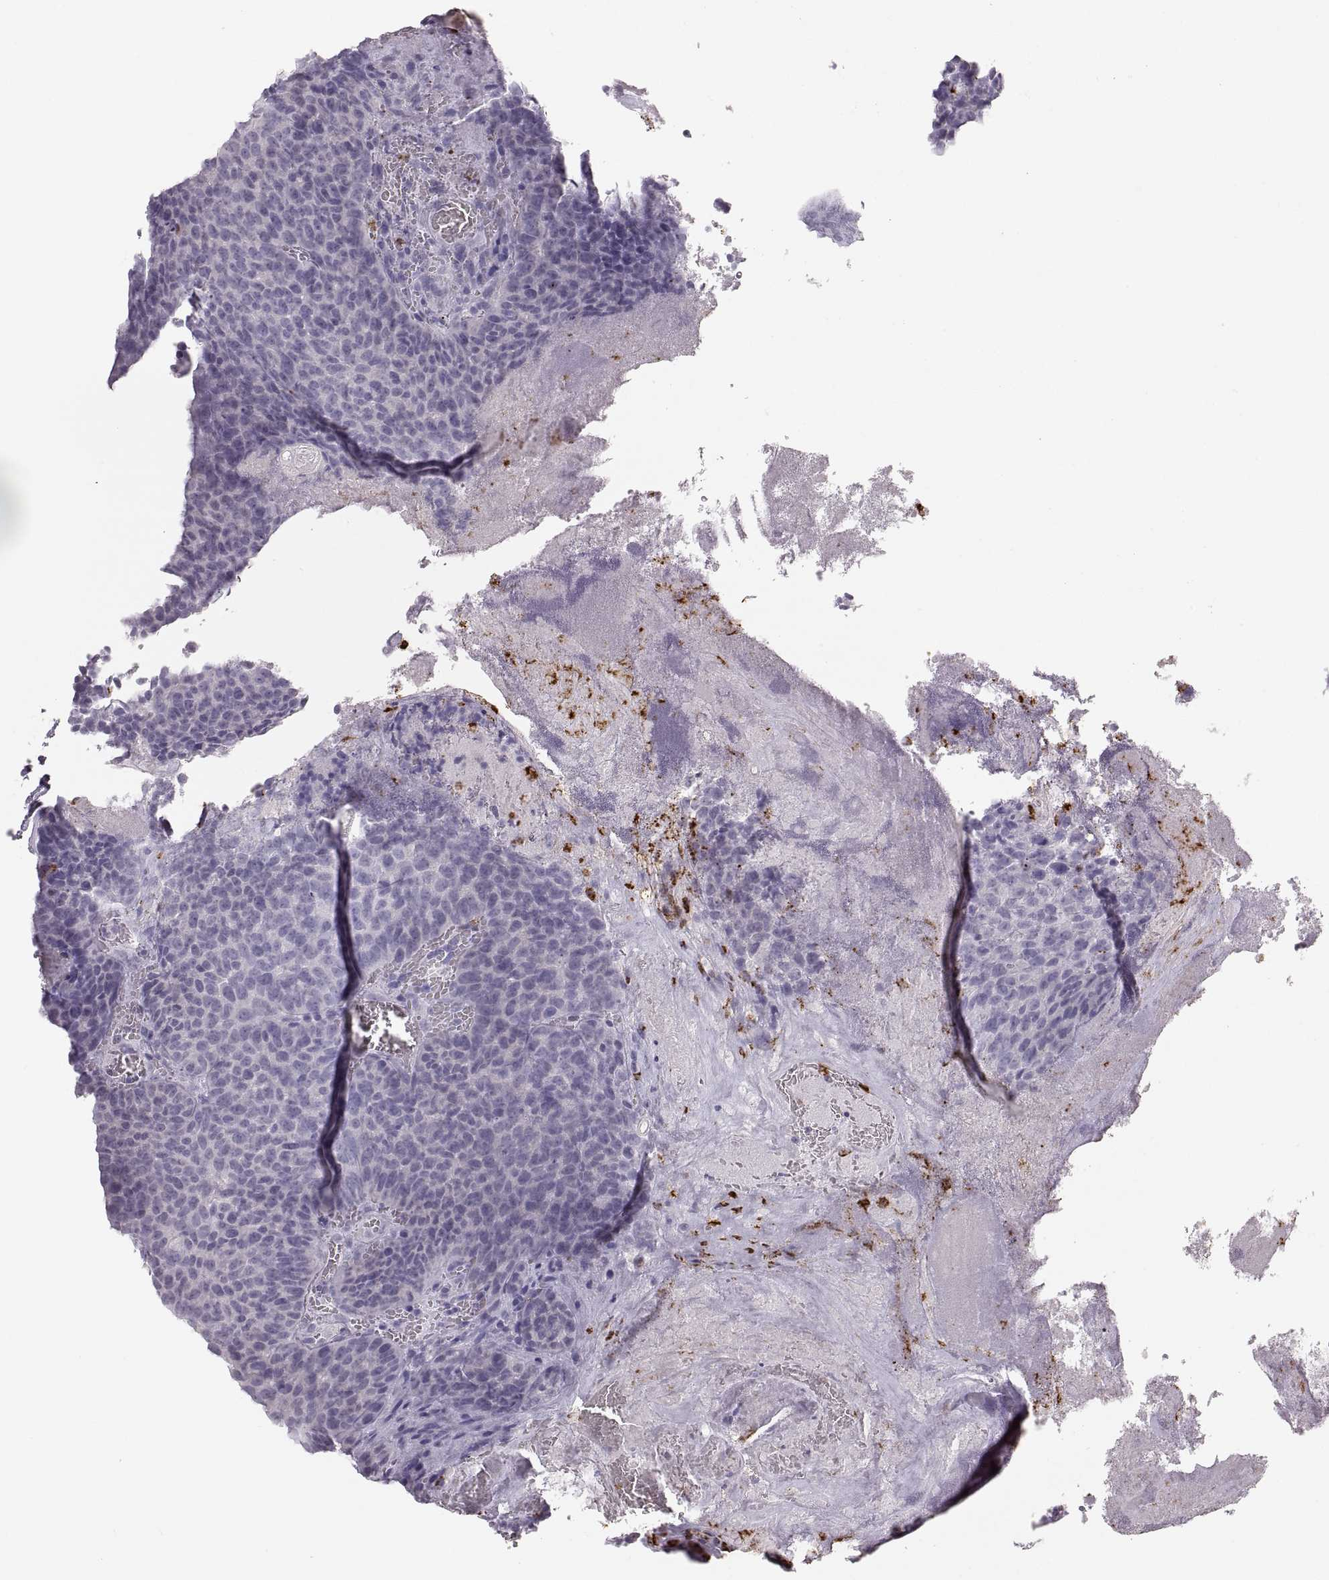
{"staining": {"intensity": "negative", "quantity": "none", "location": "none"}, "tissue": "urothelial cancer", "cell_type": "Tumor cells", "image_type": "cancer", "snomed": [{"axis": "morphology", "description": "Urothelial carcinoma, Low grade"}, {"axis": "topography", "description": "Urinary bladder"}], "caption": "There is no significant expression in tumor cells of low-grade urothelial carcinoma. Brightfield microscopy of immunohistochemistry (IHC) stained with DAB (brown) and hematoxylin (blue), captured at high magnification.", "gene": "MILR1", "patient": {"sex": "female", "age": 62}}